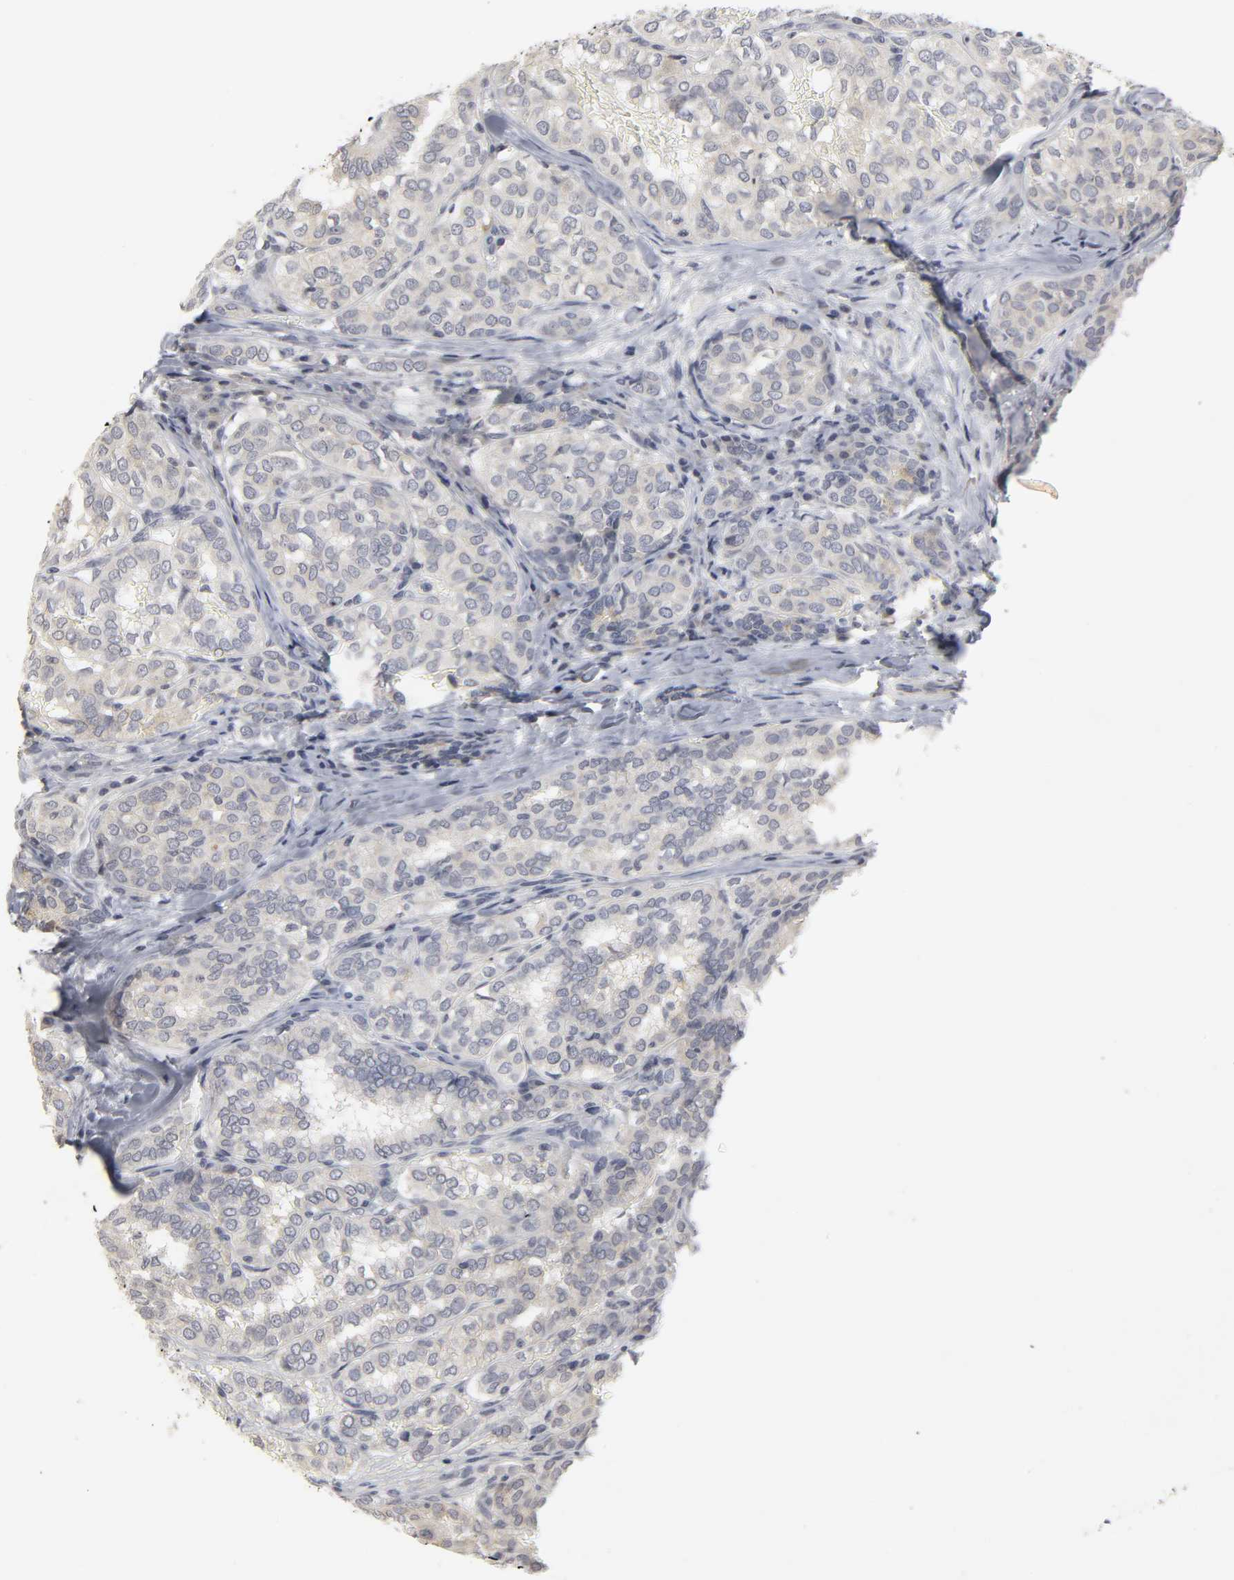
{"staining": {"intensity": "negative", "quantity": "none", "location": "none"}, "tissue": "thyroid cancer", "cell_type": "Tumor cells", "image_type": "cancer", "snomed": [{"axis": "morphology", "description": "Papillary adenocarcinoma, NOS"}, {"axis": "topography", "description": "Thyroid gland"}], "caption": "DAB immunohistochemical staining of human thyroid cancer (papillary adenocarcinoma) displays no significant expression in tumor cells.", "gene": "TCAP", "patient": {"sex": "female", "age": 30}}